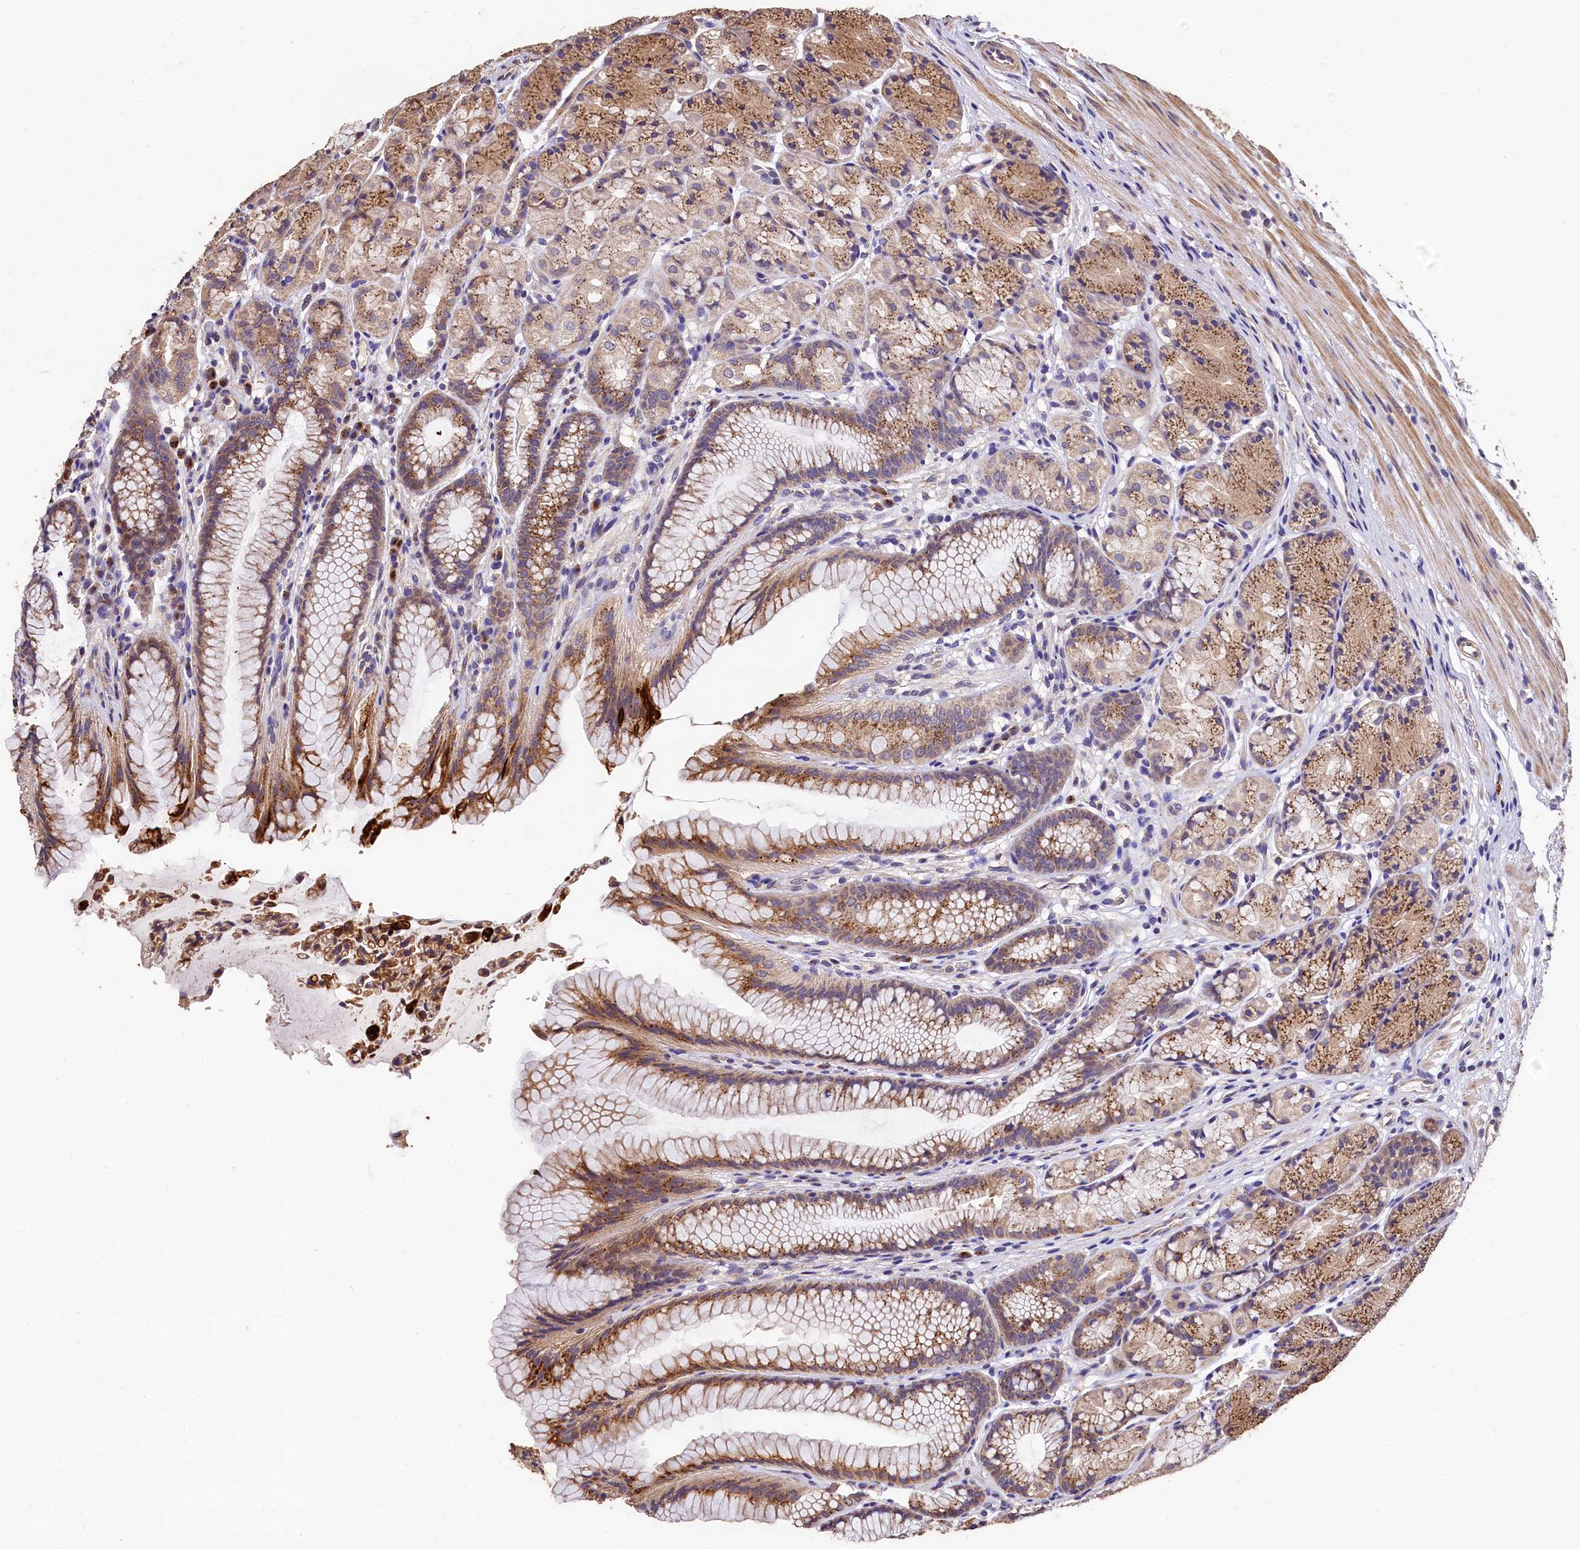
{"staining": {"intensity": "moderate", "quantity": ">75%", "location": "cytoplasmic/membranous"}, "tissue": "stomach", "cell_type": "Glandular cells", "image_type": "normal", "snomed": [{"axis": "morphology", "description": "Normal tissue, NOS"}, {"axis": "topography", "description": "Stomach"}], "caption": "Human stomach stained for a protein (brown) exhibits moderate cytoplasmic/membranous positive positivity in about >75% of glandular cells.", "gene": "LSM4", "patient": {"sex": "male", "age": 63}}